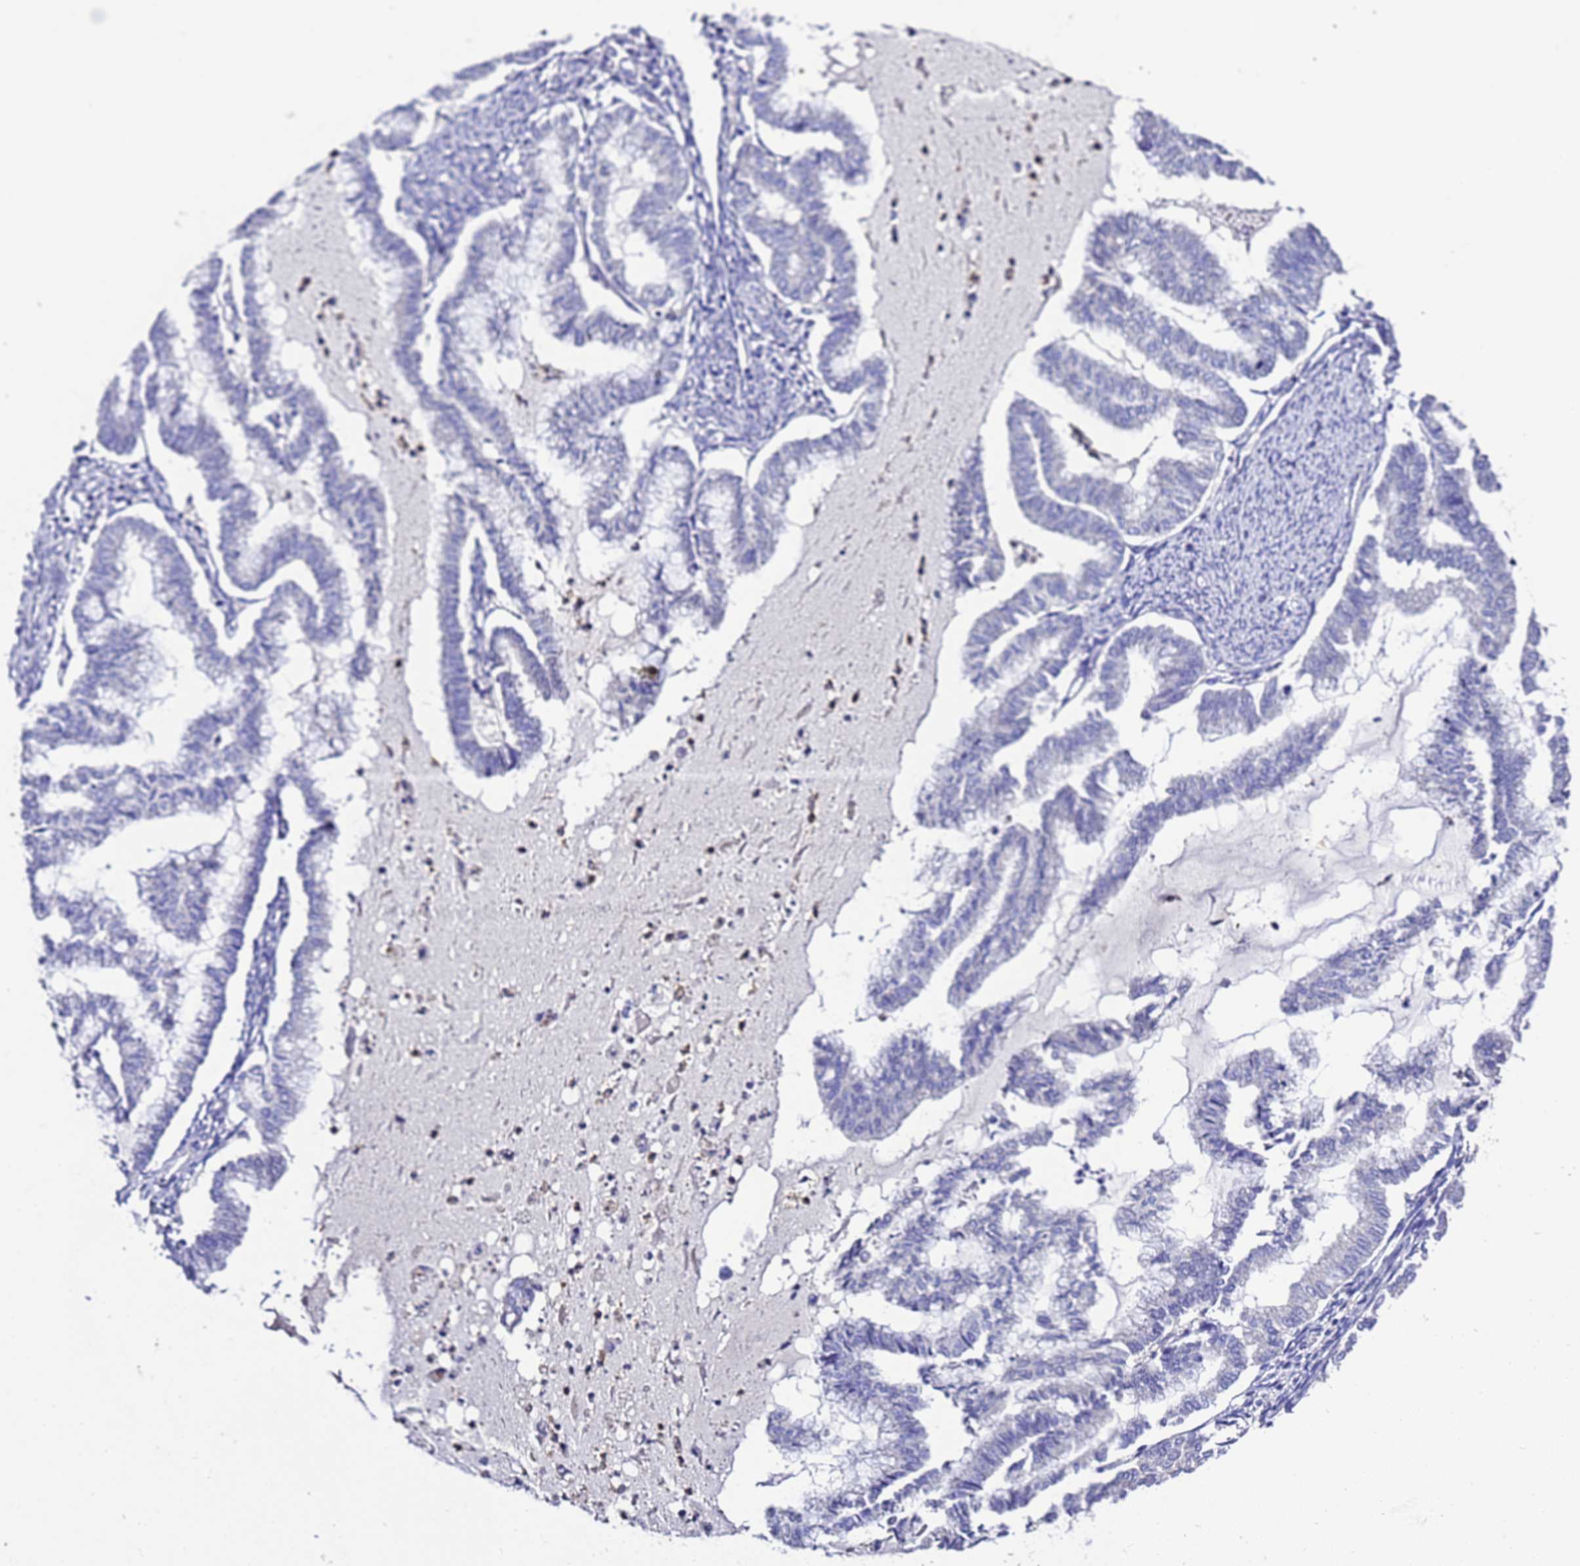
{"staining": {"intensity": "negative", "quantity": "none", "location": "none"}, "tissue": "endometrial cancer", "cell_type": "Tumor cells", "image_type": "cancer", "snomed": [{"axis": "morphology", "description": "Adenocarcinoma, NOS"}, {"axis": "topography", "description": "Endometrium"}], "caption": "The IHC histopathology image has no significant staining in tumor cells of endometrial cancer (adenocarcinoma) tissue.", "gene": "UGT2A1", "patient": {"sex": "female", "age": 79}}